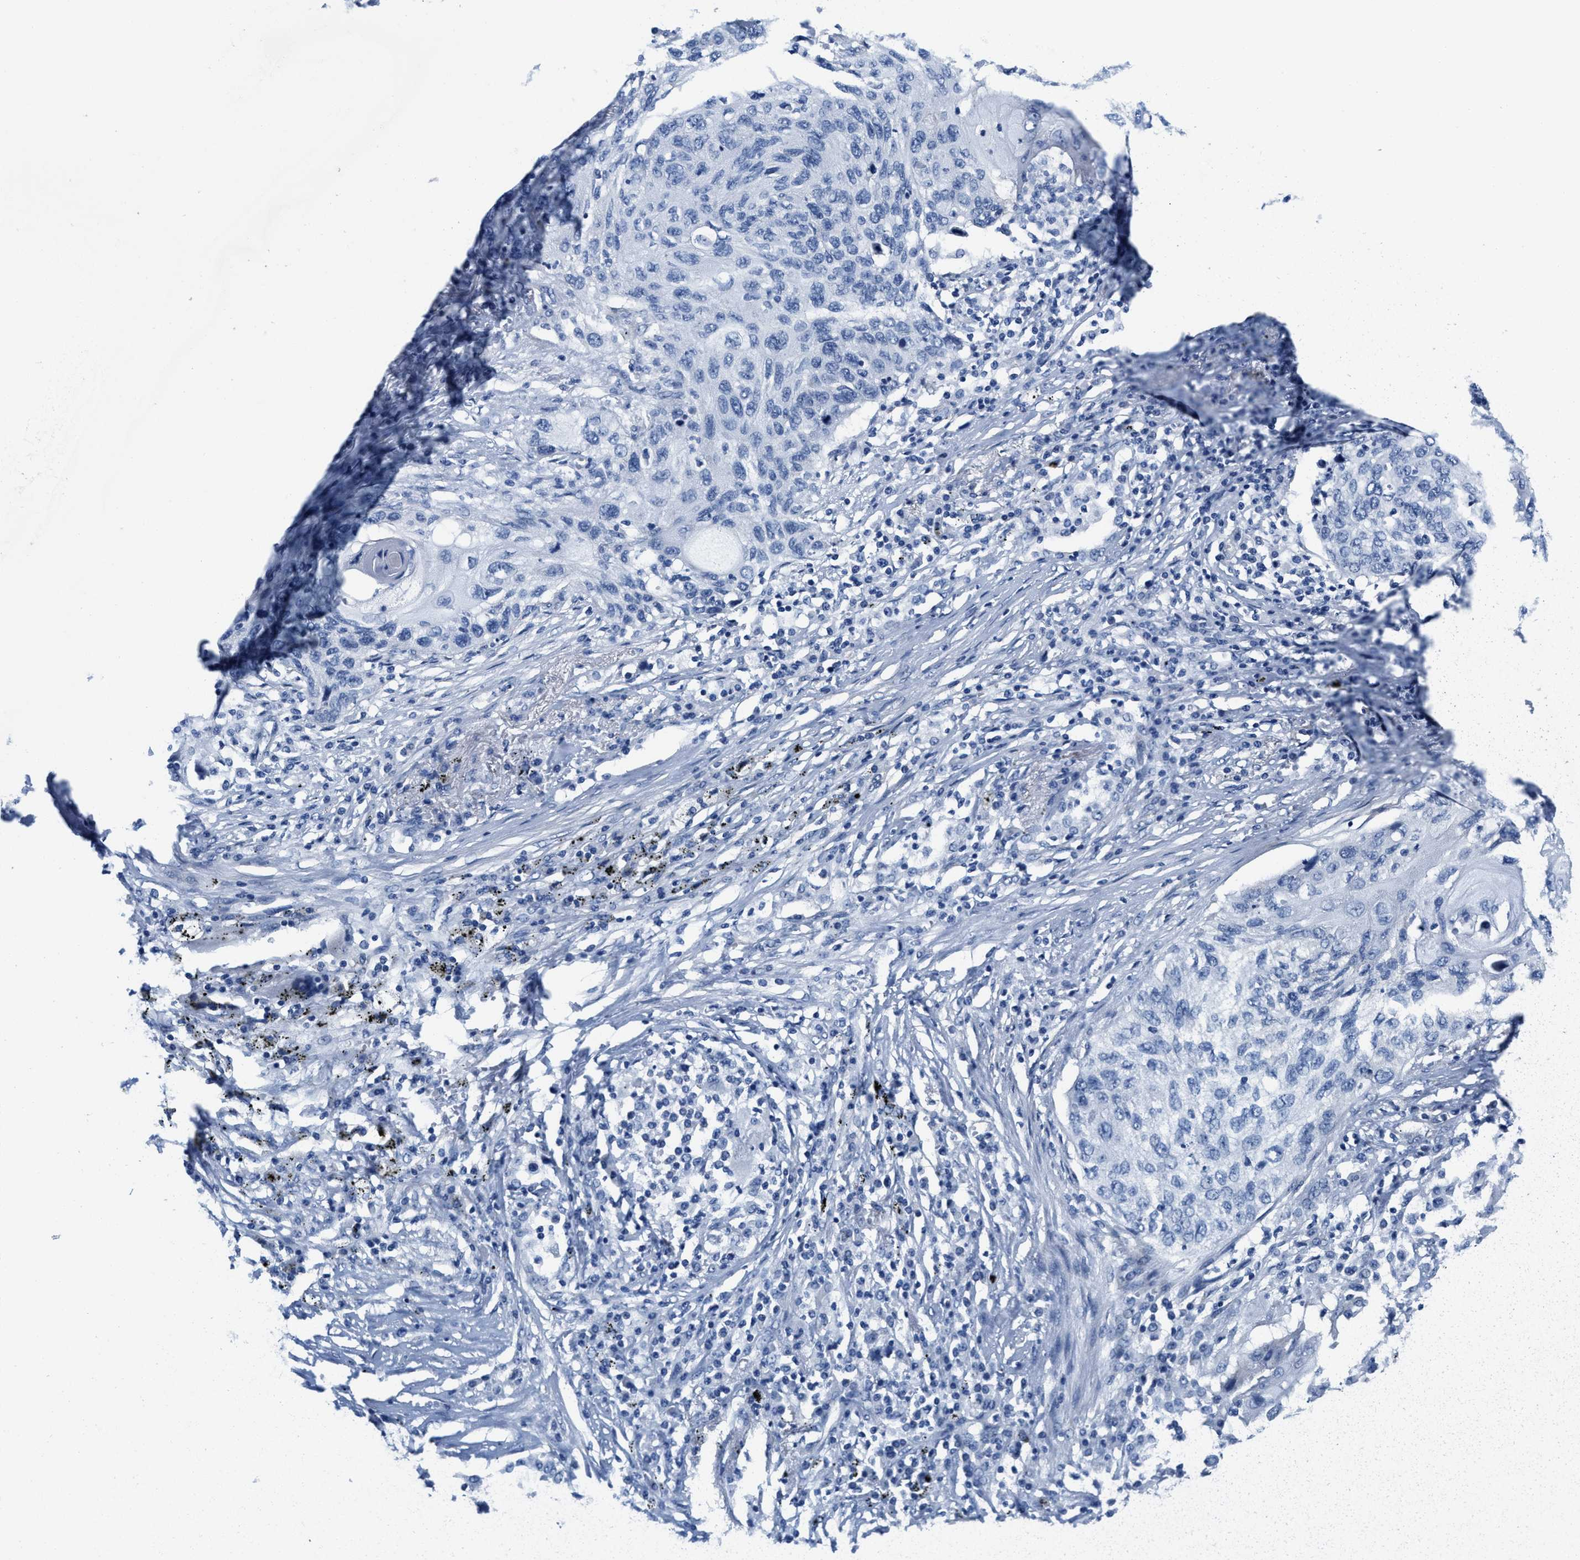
{"staining": {"intensity": "negative", "quantity": "none", "location": "none"}, "tissue": "lung cancer", "cell_type": "Tumor cells", "image_type": "cancer", "snomed": [{"axis": "morphology", "description": "Squamous cell carcinoma, NOS"}, {"axis": "topography", "description": "Lung"}], "caption": "Immunohistochemistry histopathology image of neoplastic tissue: lung cancer (squamous cell carcinoma) stained with DAB exhibits no significant protein expression in tumor cells.", "gene": "DSCAM", "patient": {"sex": "female", "age": 63}}